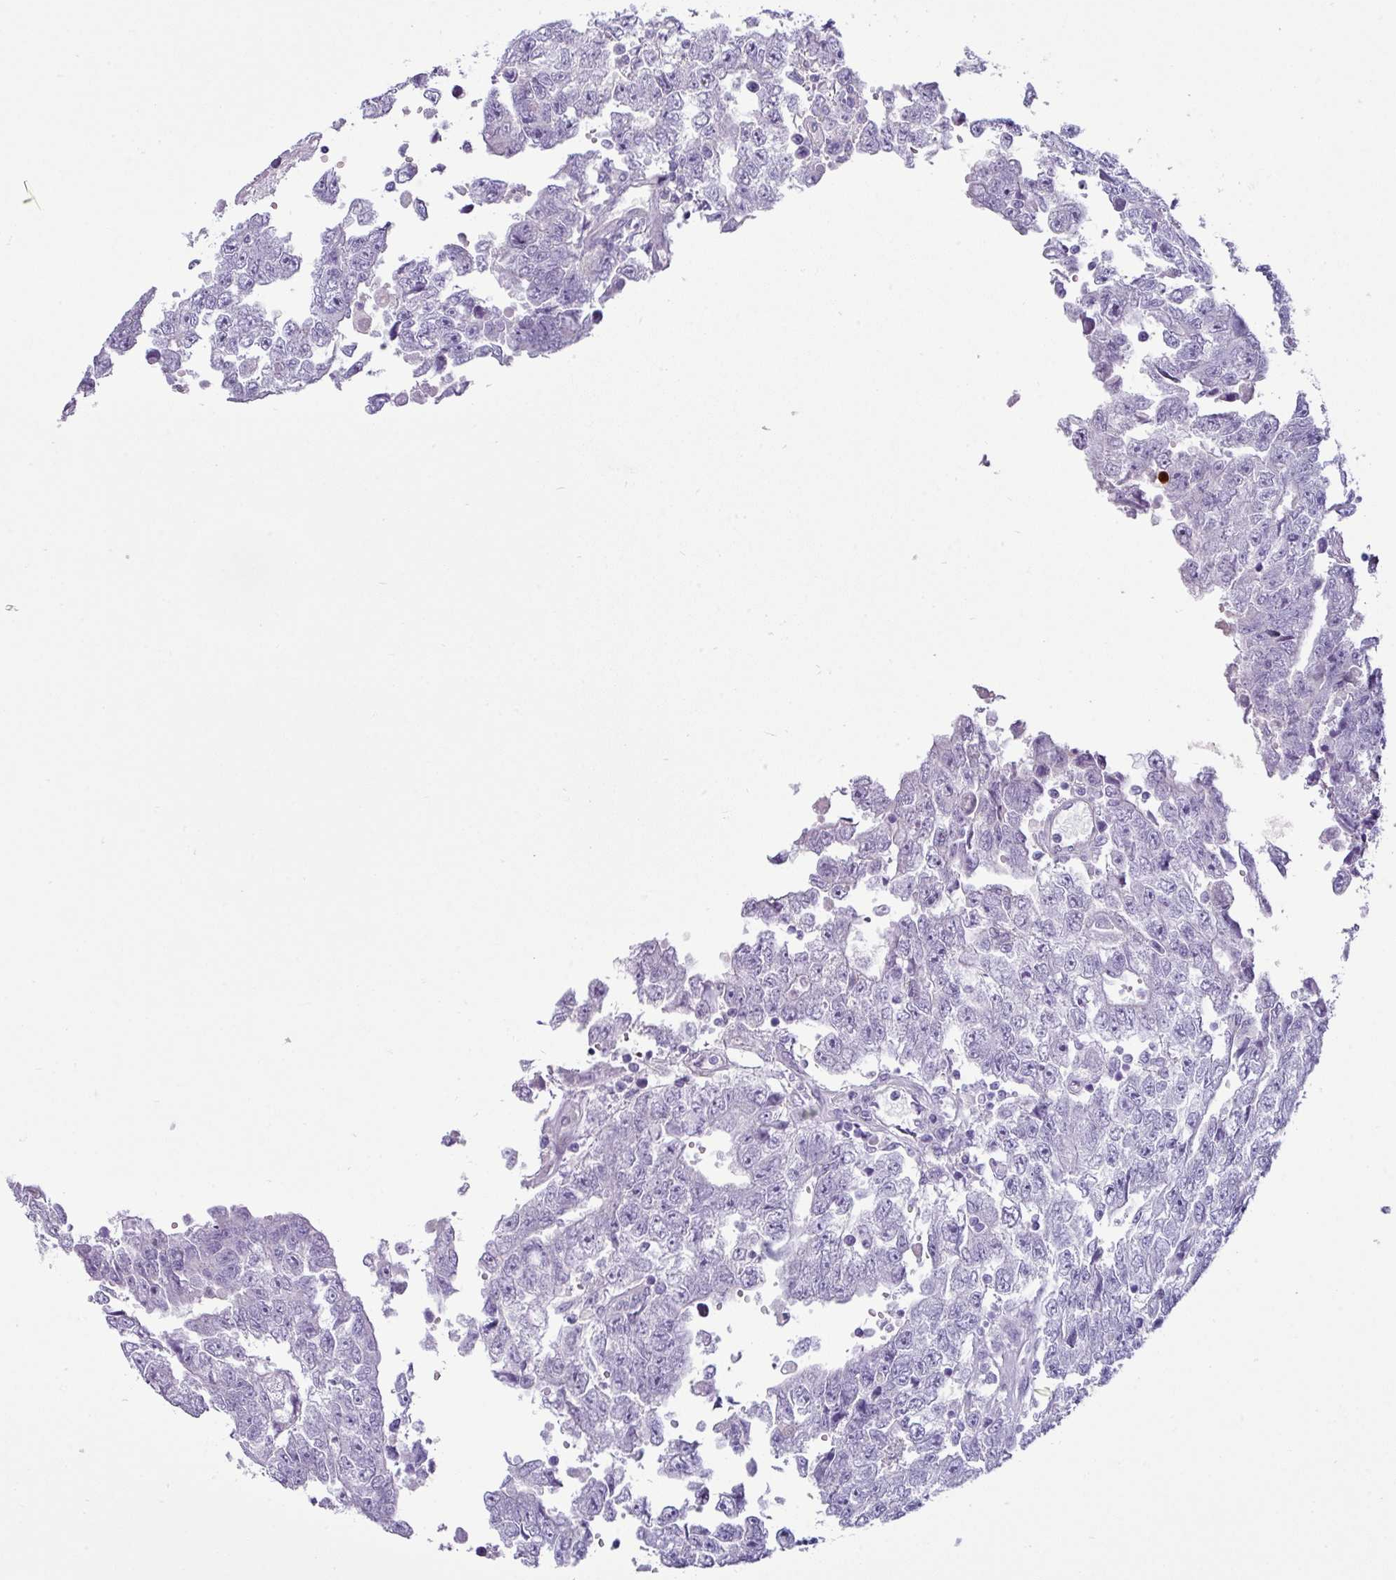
{"staining": {"intensity": "negative", "quantity": "none", "location": "none"}, "tissue": "testis cancer", "cell_type": "Tumor cells", "image_type": "cancer", "snomed": [{"axis": "morphology", "description": "Carcinoma, Embryonal, NOS"}, {"axis": "topography", "description": "Testis"}], "caption": "A micrograph of testis cancer (embryonal carcinoma) stained for a protein exhibits no brown staining in tumor cells.", "gene": "VCX2", "patient": {"sex": "male", "age": 25}}